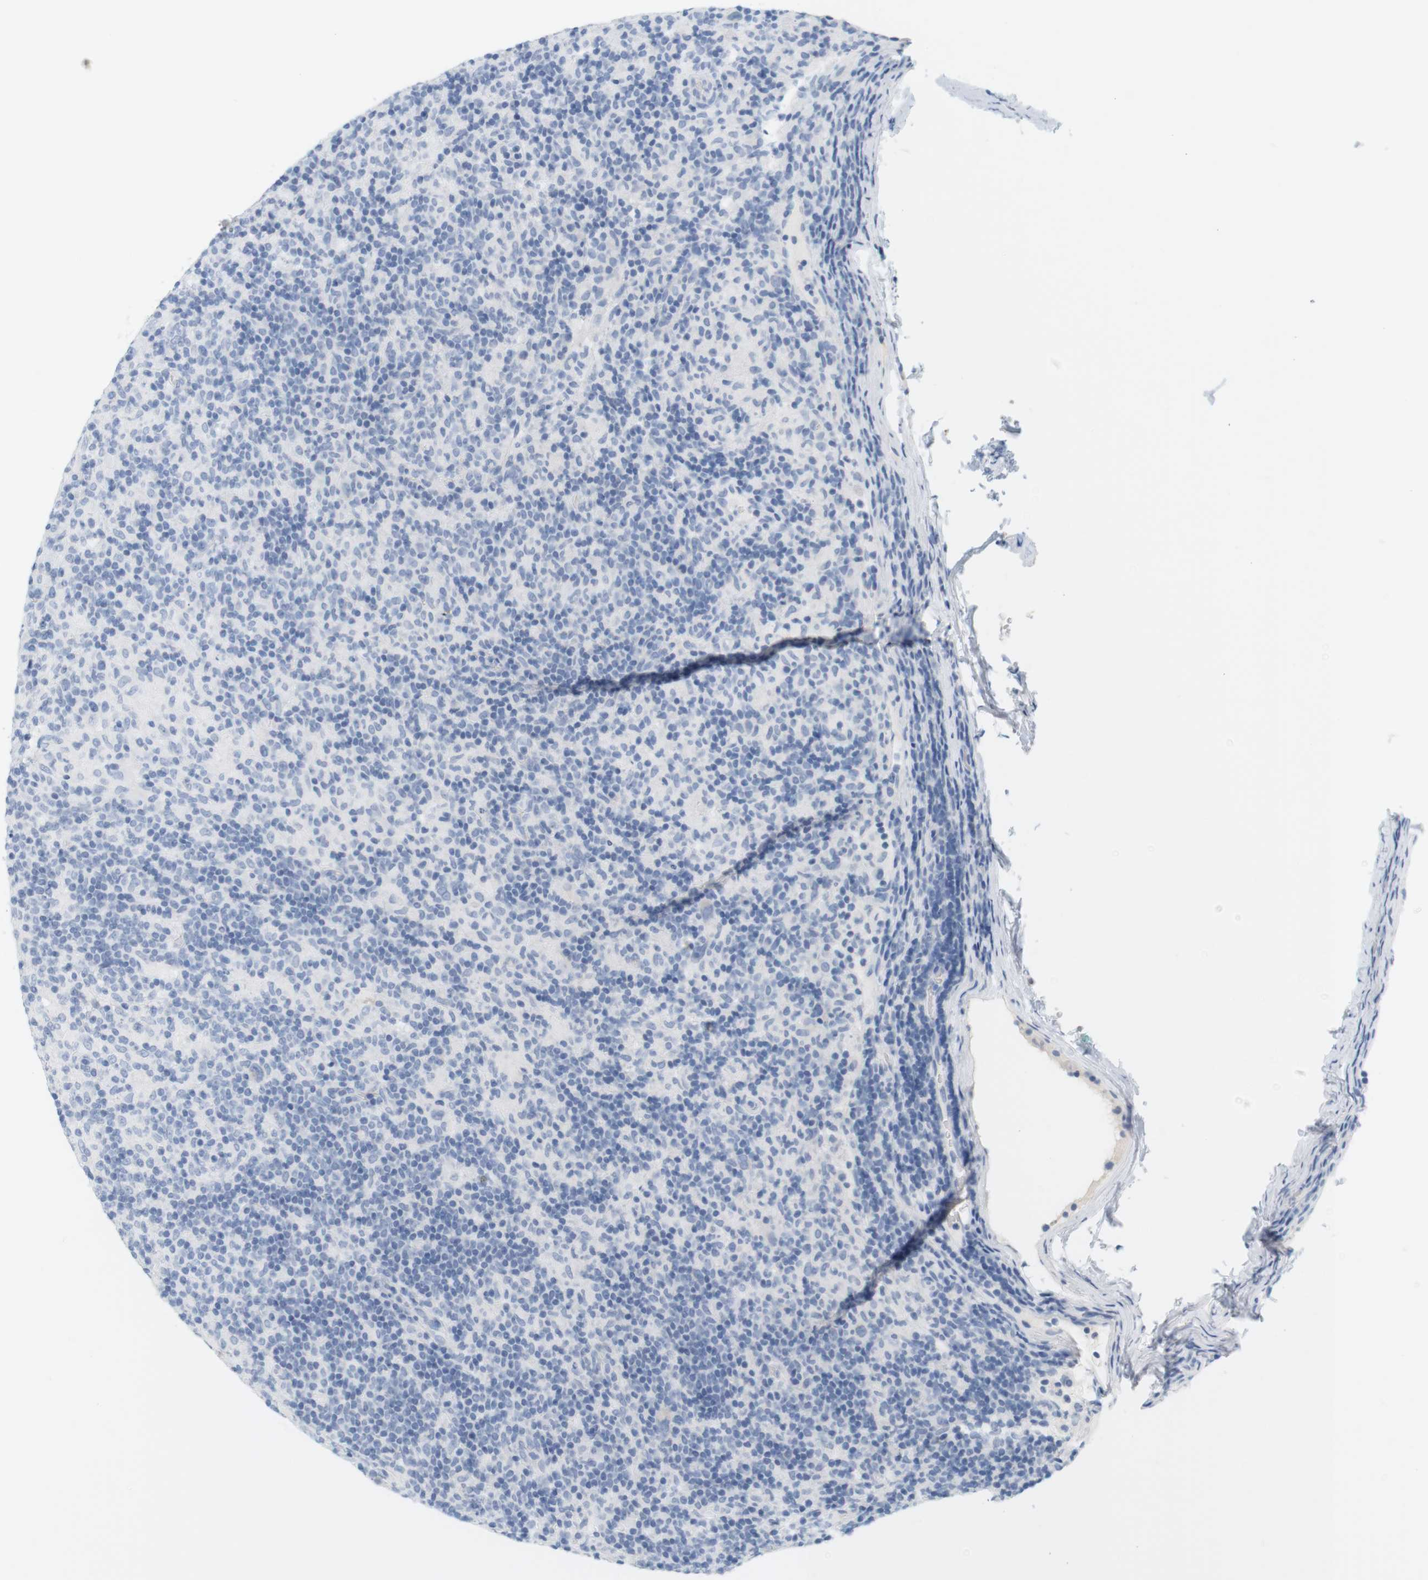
{"staining": {"intensity": "negative", "quantity": "none", "location": "none"}, "tissue": "lymphoma", "cell_type": "Tumor cells", "image_type": "cancer", "snomed": [{"axis": "morphology", "description": "Hodgkin's disease, NOS"}, {"axis": "topography", "description": "Lymph node"}], "caption": "Lymphoma was stained to show a protein in brown. There is no significant expression in tumor cells.", "gene": "OPRM1", "patient": {"sex": "male", "age": 70}}